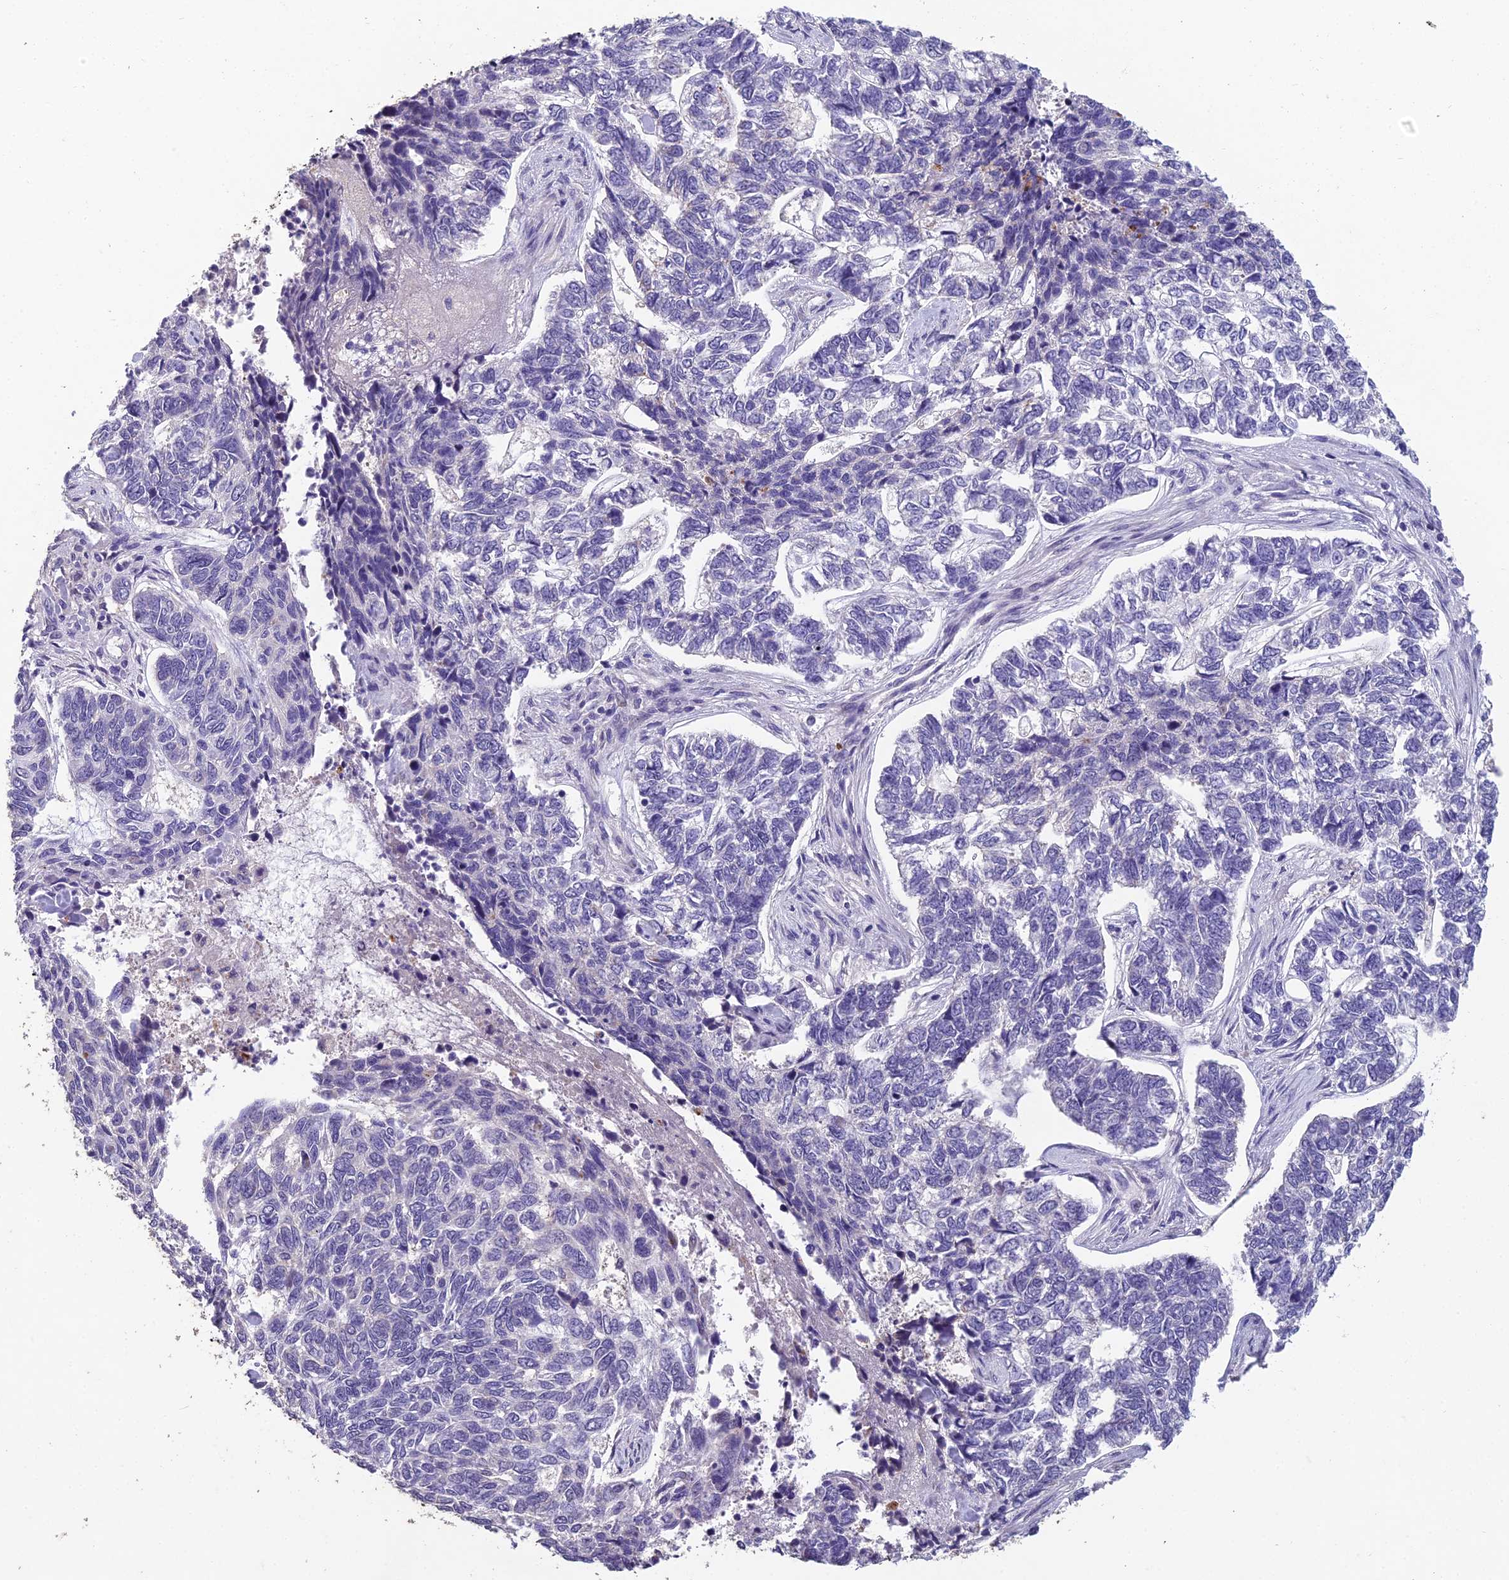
{"staining": {"intensity": "negative", "quantity": "none", "location": "none"}, "tissue": "skin cancer", "cell_type": "Tumor cells", "image_type": "cancer", "snomed": [{"axis": "morphology", "description": "Basal cell carcinoma"}, {"axis": "topography", "description": "Skin"}], "caption": "A micrograph of skin cancer (basal cell carcinoma) stained for a protein reveals no brown staining in tumor cells.", "gene": "CEACAM16", "patient": {"sex": "female", "age": 65}}